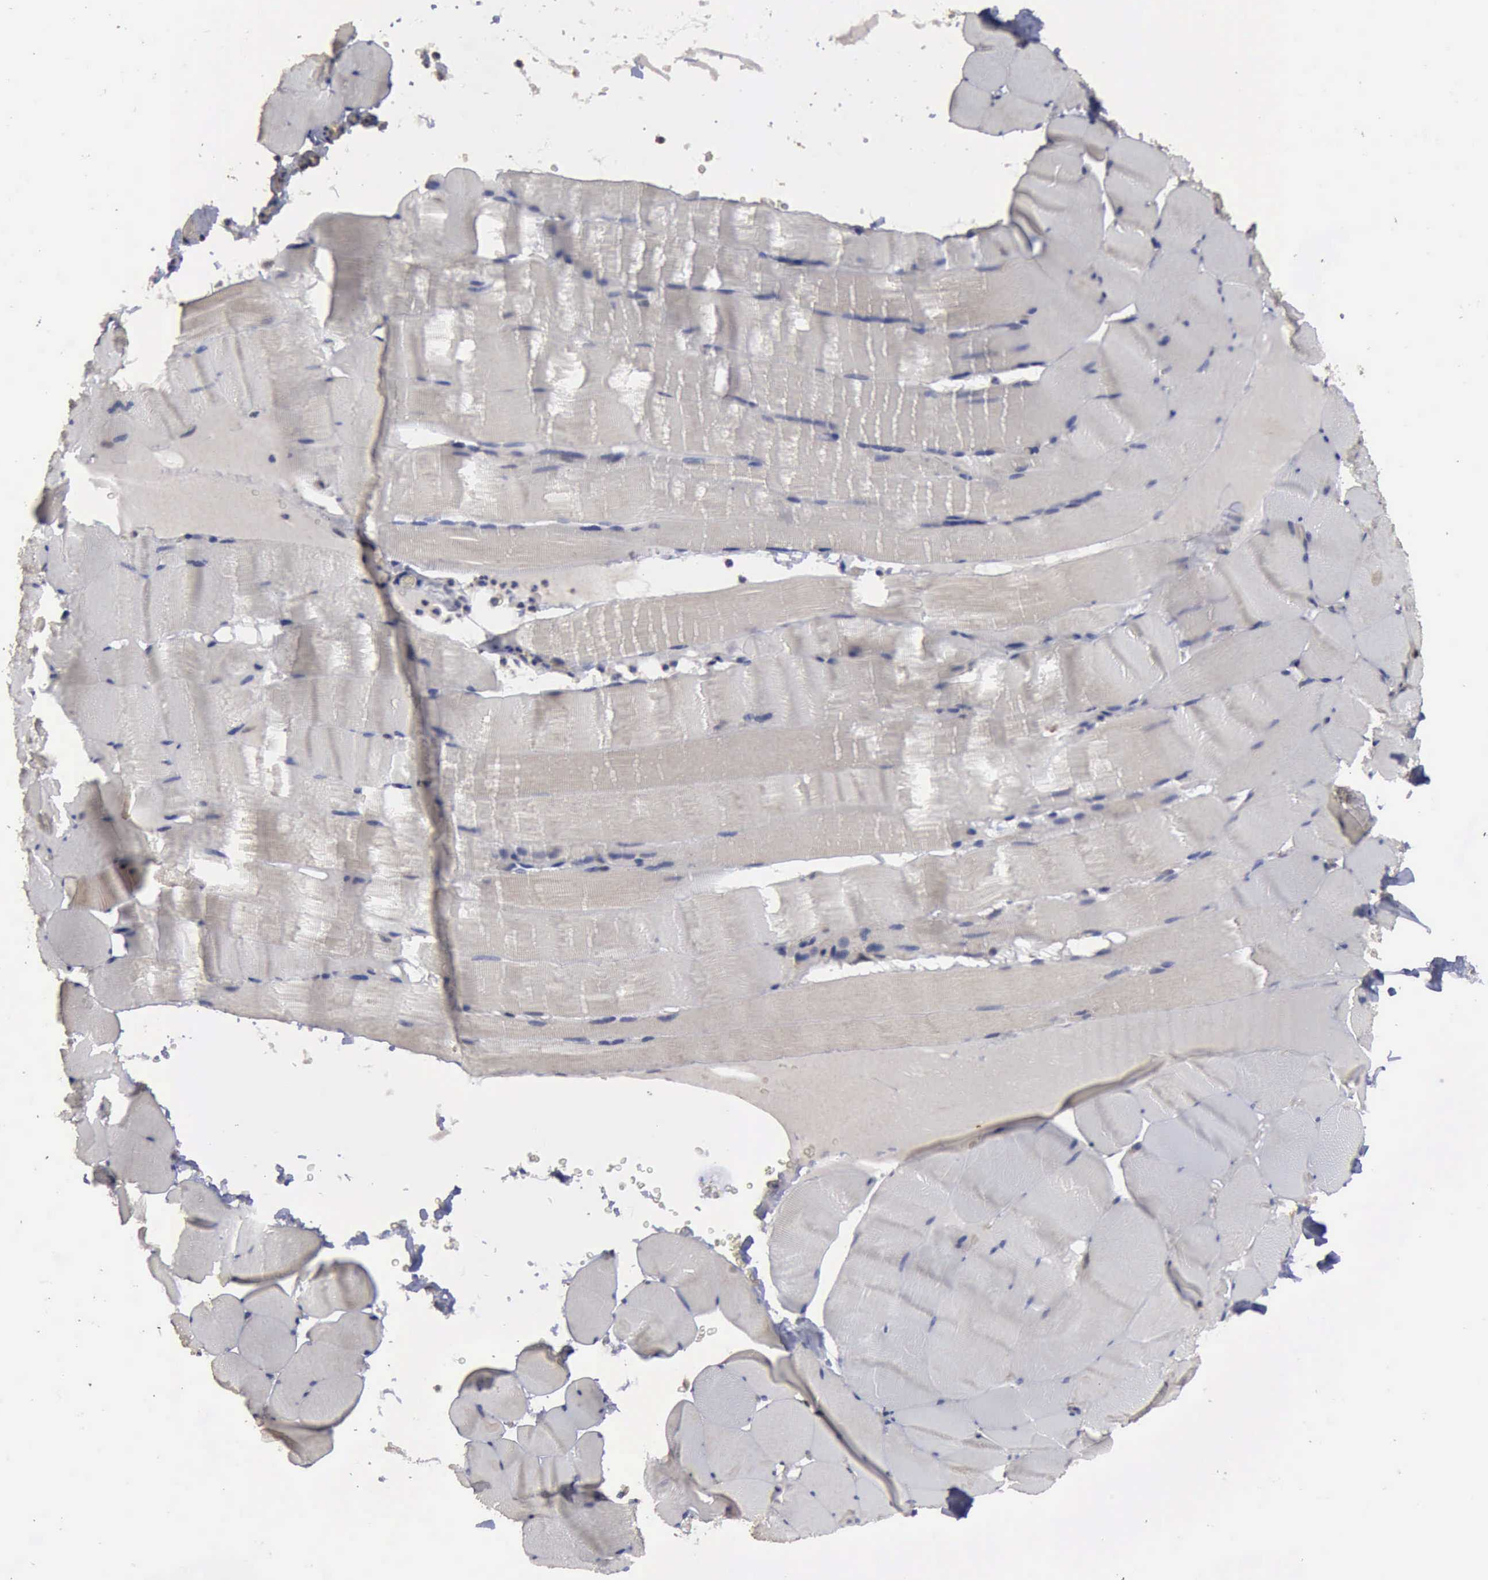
{"staining": {"intensity": "negative", "quantity": "none", "location": "none"}, "tissue": "skeletal muscle", "cell_type": "Myocytes", "image_type": "normal", "snomed": [{"axis": "morphology", "description": "Normal tissue, NOS"}, {"axis": "topography", "description": "Skeletal muscle"}], "caption": "Myocytes are negative for protein expression in normal human skeletal muscle. Brightfield microscopy of IHC stained with DAB (brown) and hematoxylin (blue), captured at high magnification.", "gene": "CRKL", "patient": {"sex": "male", "age": 62}}